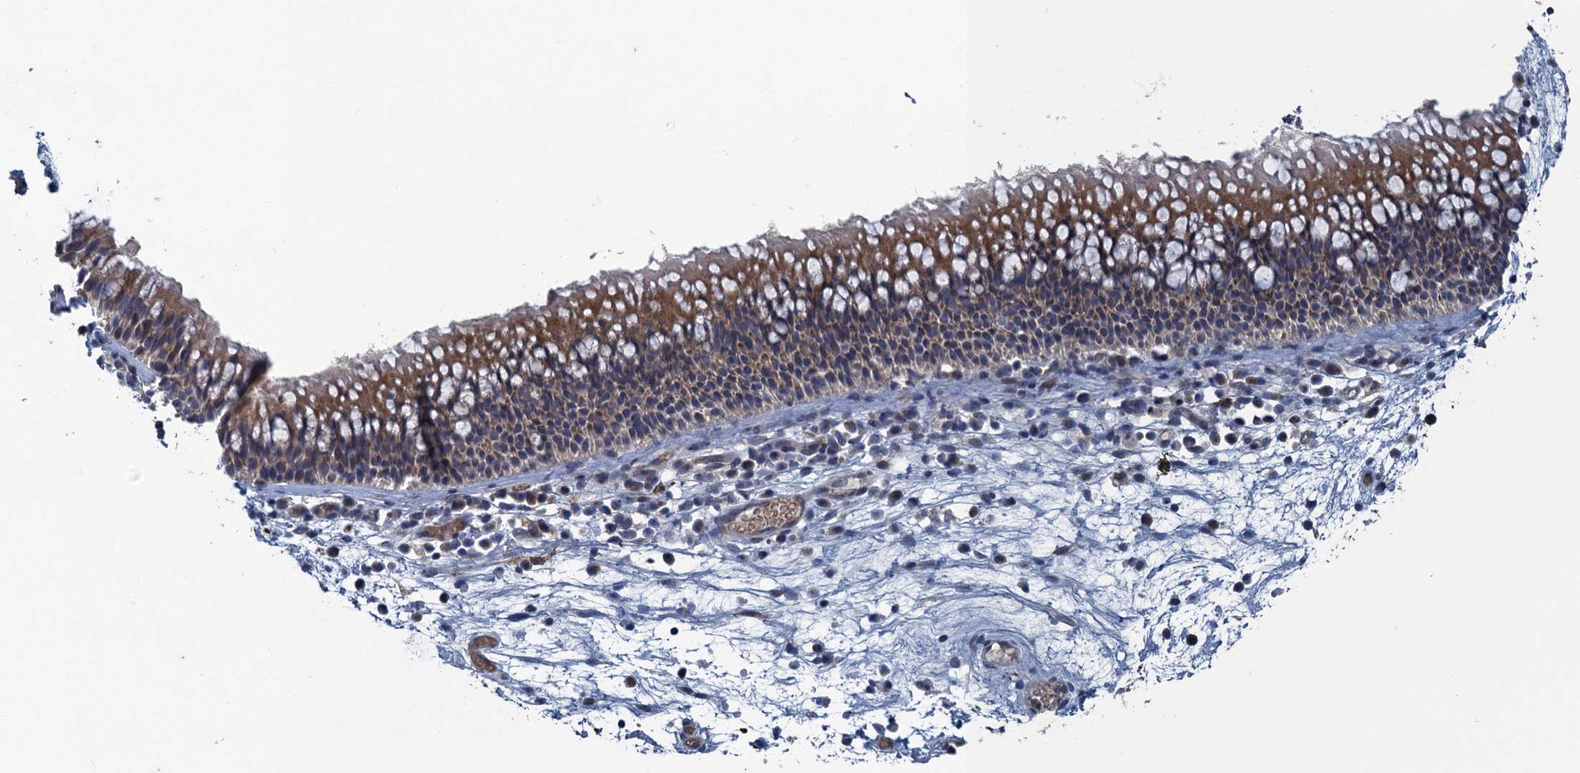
{"staining": {"intensity": "moderate", "quantity": ">75%", "location": "cytoplasmic/membranous"}, "tissue": "nasopharynx", "cell_type": "Respiratory epithelial cells", "image_type": "normal", "snomed": [{"axis": "morphology", "description": "Normal tissue, NOS"}, {"axis": "morphology", "description": "Inflammation, NOS"}, {"axis": "morphology", "description": "Malignant melanoma, Metastatic site"}, {"axis": "topography", "description": "Nasopharynx"}], "caption": "Approximately >75% of respiratory epithelial cells in normal human nasopharynx show moderate cytoplasmic/membranous protein expression as visualized by brown immunohistochemical staining.", "gene": "KBTBD8", "patient": {"sex": "male", "age": 70}}